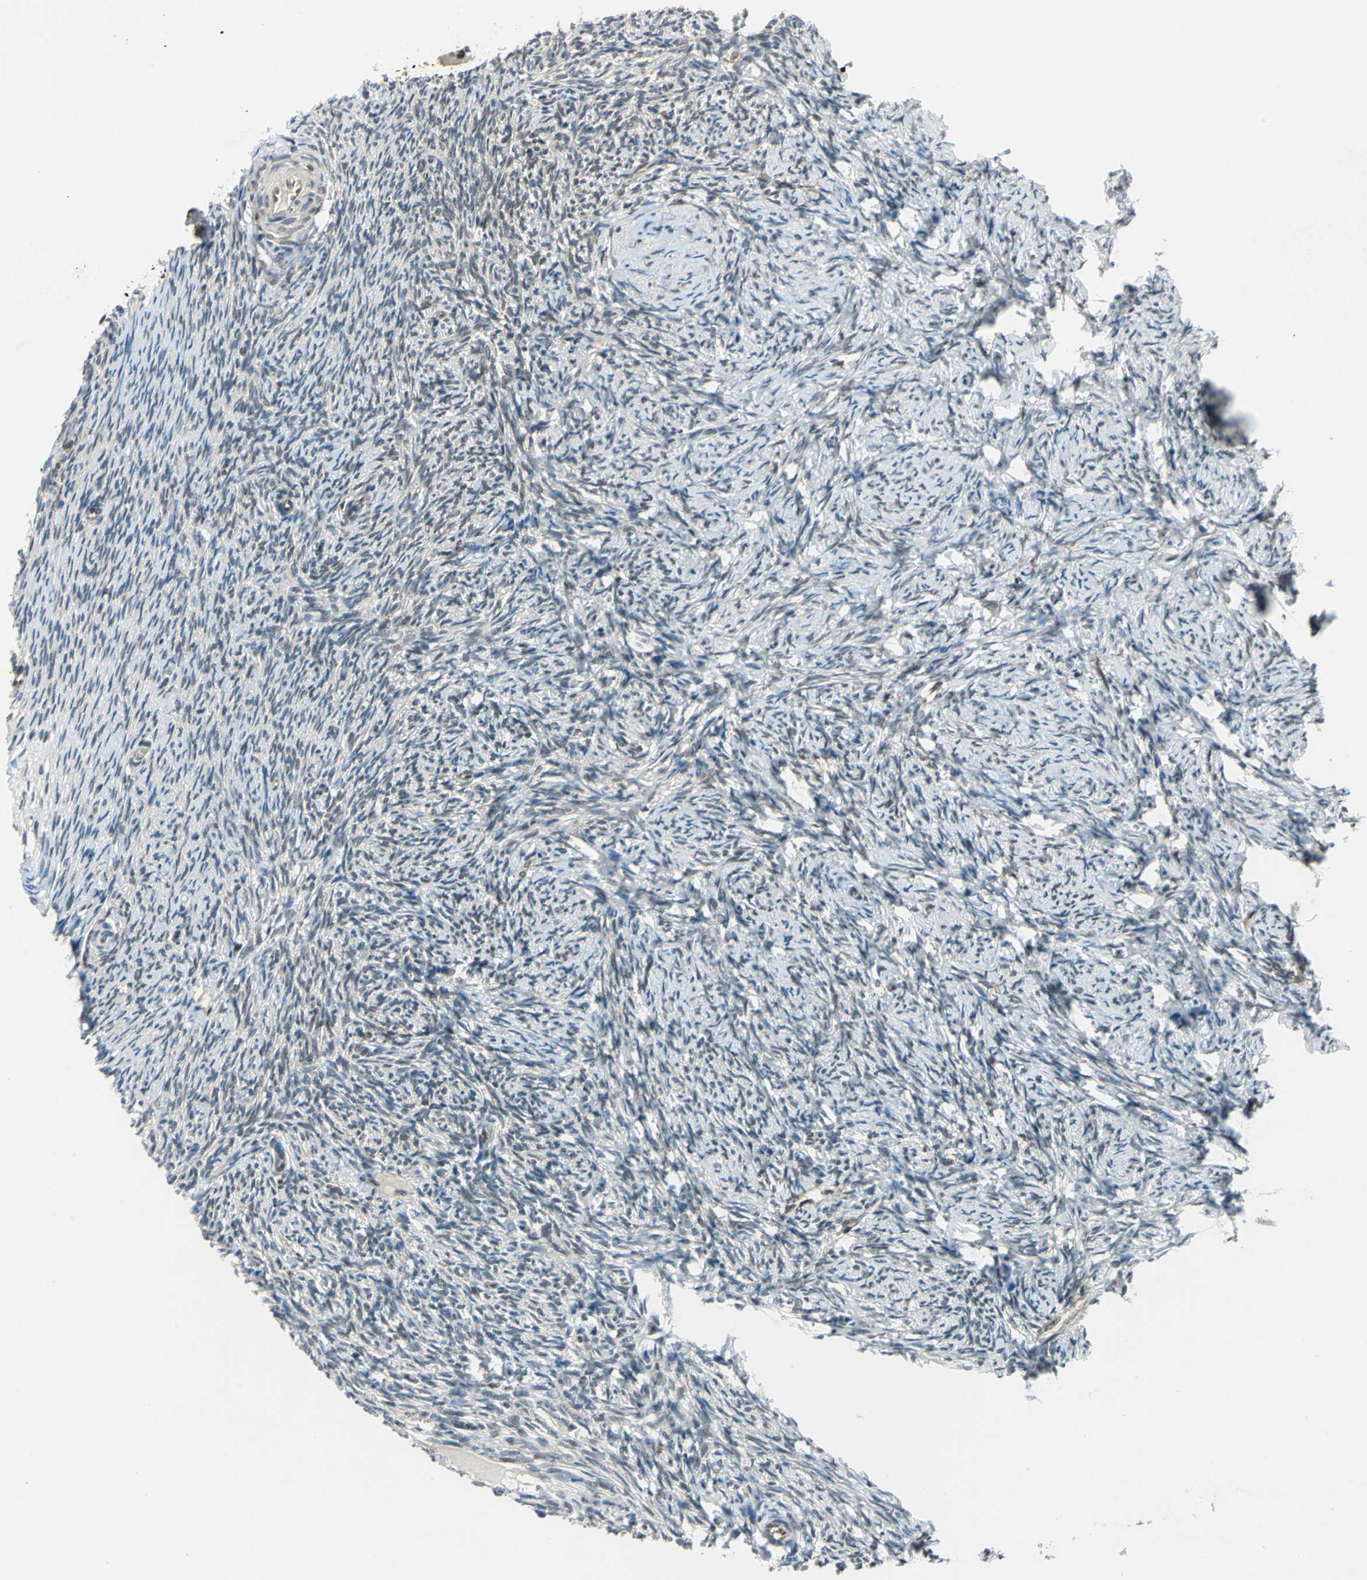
{"staining": {"intensity": "negative", "quantity": "none", "location": "none"}, "tissue": "ovary", "cell_type": "Follicle cells", "image_type": "normal", "snomed": [{"axis": "morphology", "description": "Normal tissue, NOS"}, {"axis": "topography", "description": "Ovary"}], "caption": "DAB (3,3'-diaminobenzidine) immunohistochemical staining of benign human ovary shows no significant expression in follicle cells. (Brightfield microscopy of DAB IHC at high magnification).", "gene": "ARPC3", "patient": {"sex": "female", "age": 60}}